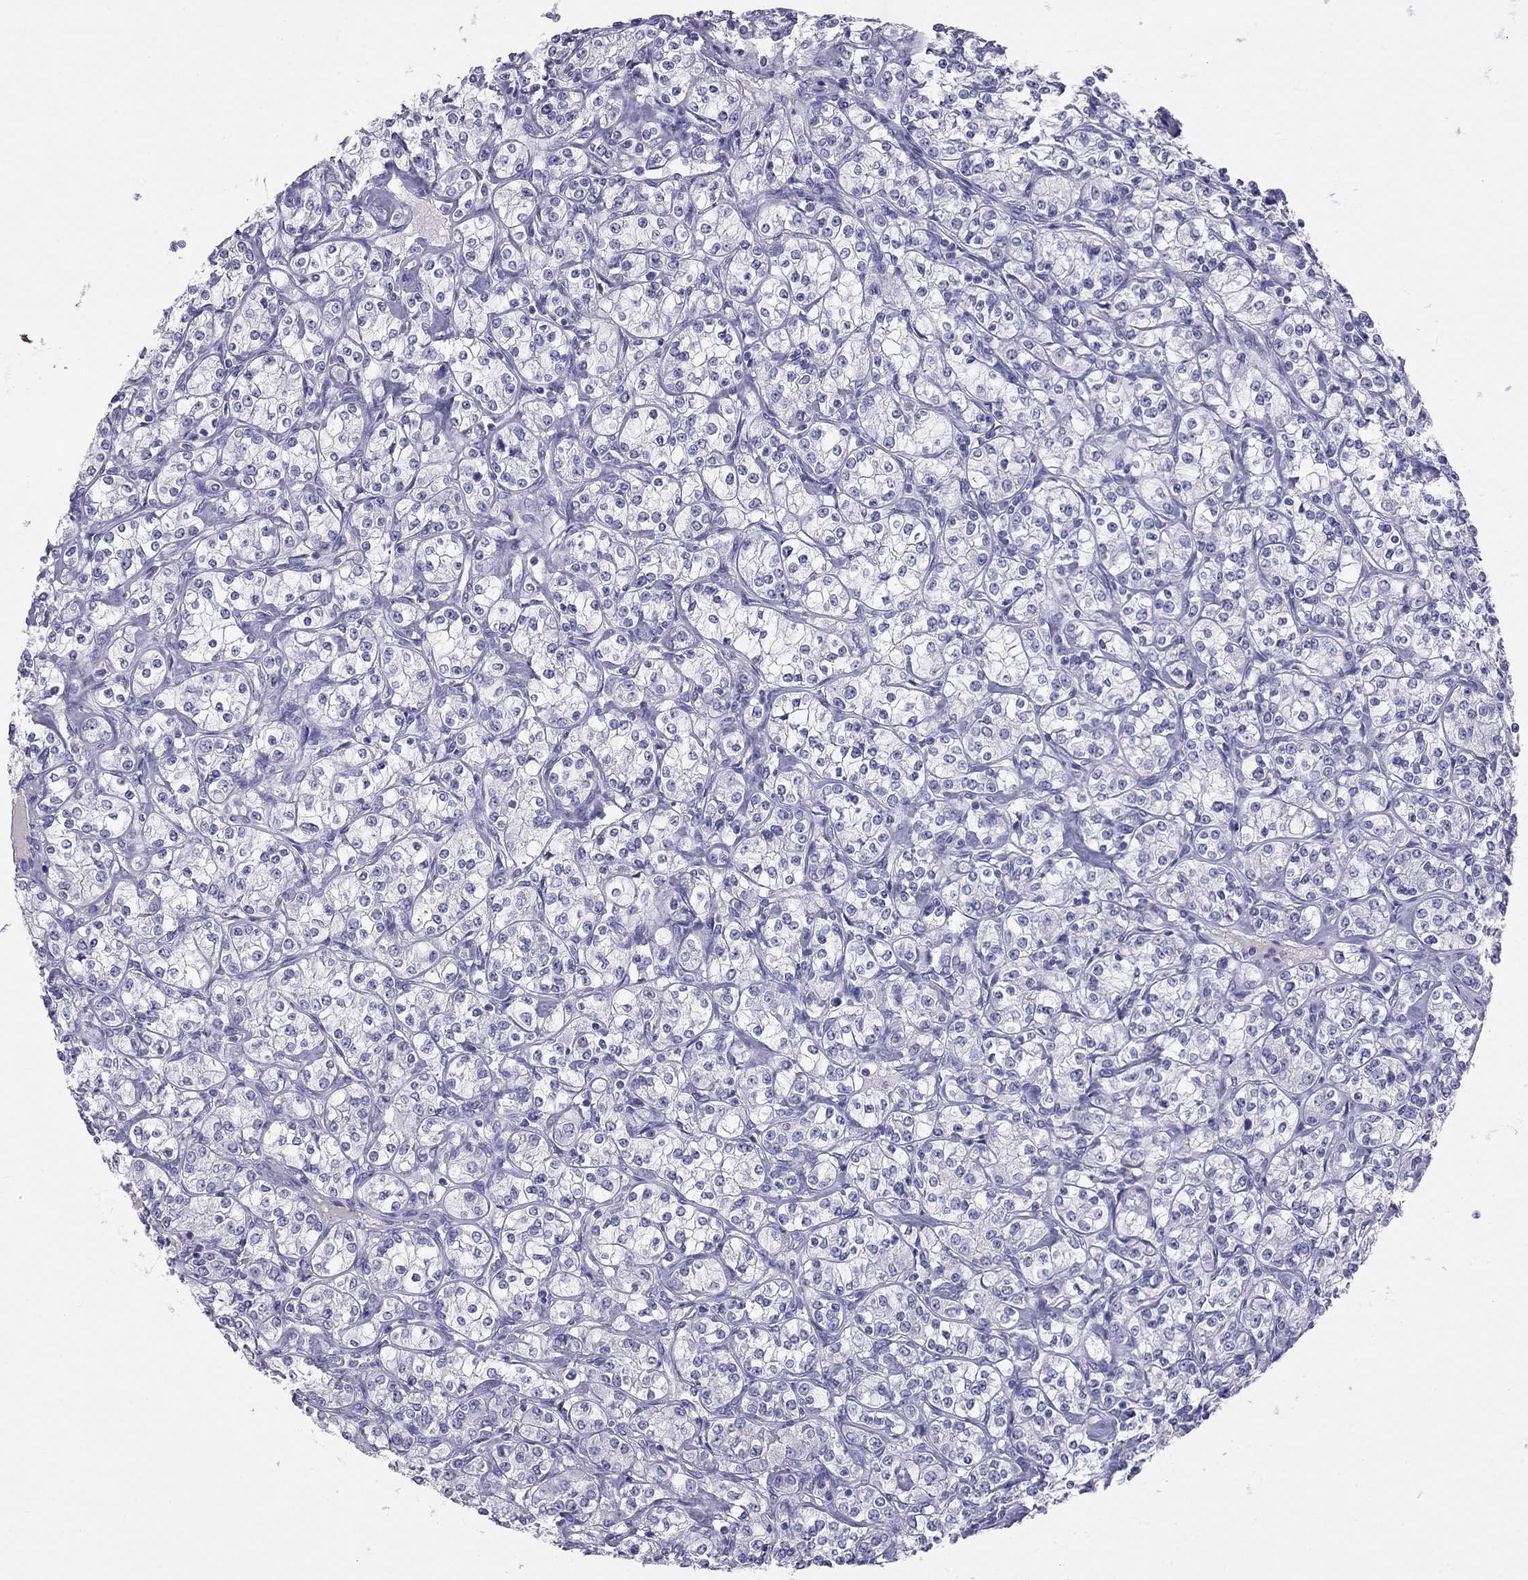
{"staining": {"intensity": "negative", "quantity": "none", "location": "none"}, "tissue": "renal cancer", "cell_type": "Tumor cells", "image_type": "cancer", "snomed": [{"axis": "morphology", "description": "Adenocarcinoma, NOS"}, {"axis": "topography", "description": "Kidney"}], "caption": "Immunohistochemistry photomicrograph of renal cancer (adenocarcinoma) stained for a protein (brown), which shows no positivity in tumor cells.", "gene": "KLRG1", "patient": {"sex": "male", "age": 77}}